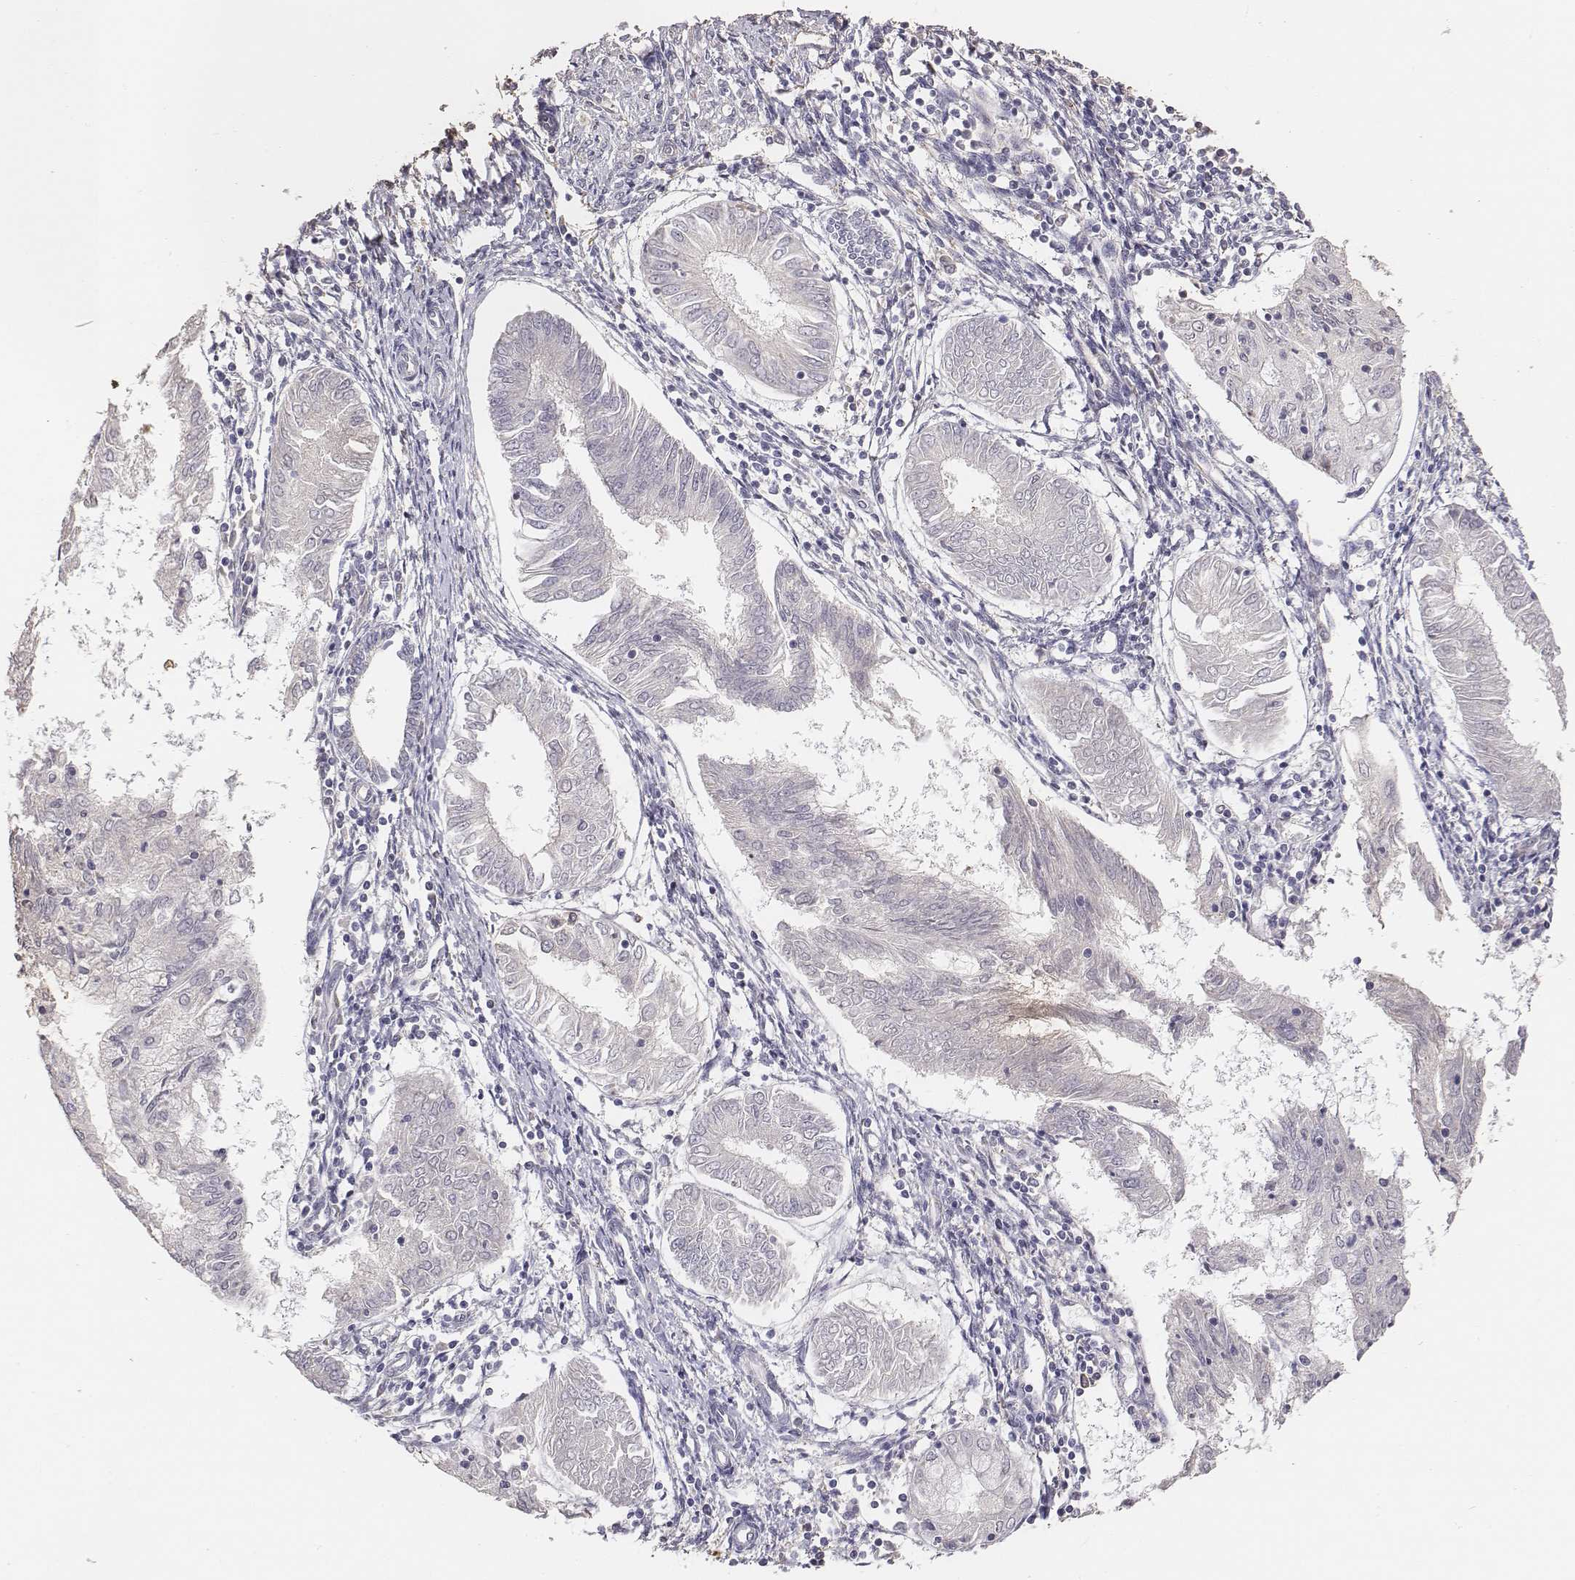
{"staining": {"intensity": "negative", "quantity": "none", "location": "none"}, "tissue": "endometrial cancer", "cell_type": "Tumor cells", "image_type": "cancer", "snomed": [{"axis": "morphology", "description": "Adenocarcinoma, NOS"}, {"axis": "topography", "description": "Endometrium"}], "caption": "Protein analysis of adenocarcinoma (endometrial) exhibits no significant staining in tumor cells.", "gene": "AP1B1", "patient": {"sex": "female", "age": 68}}